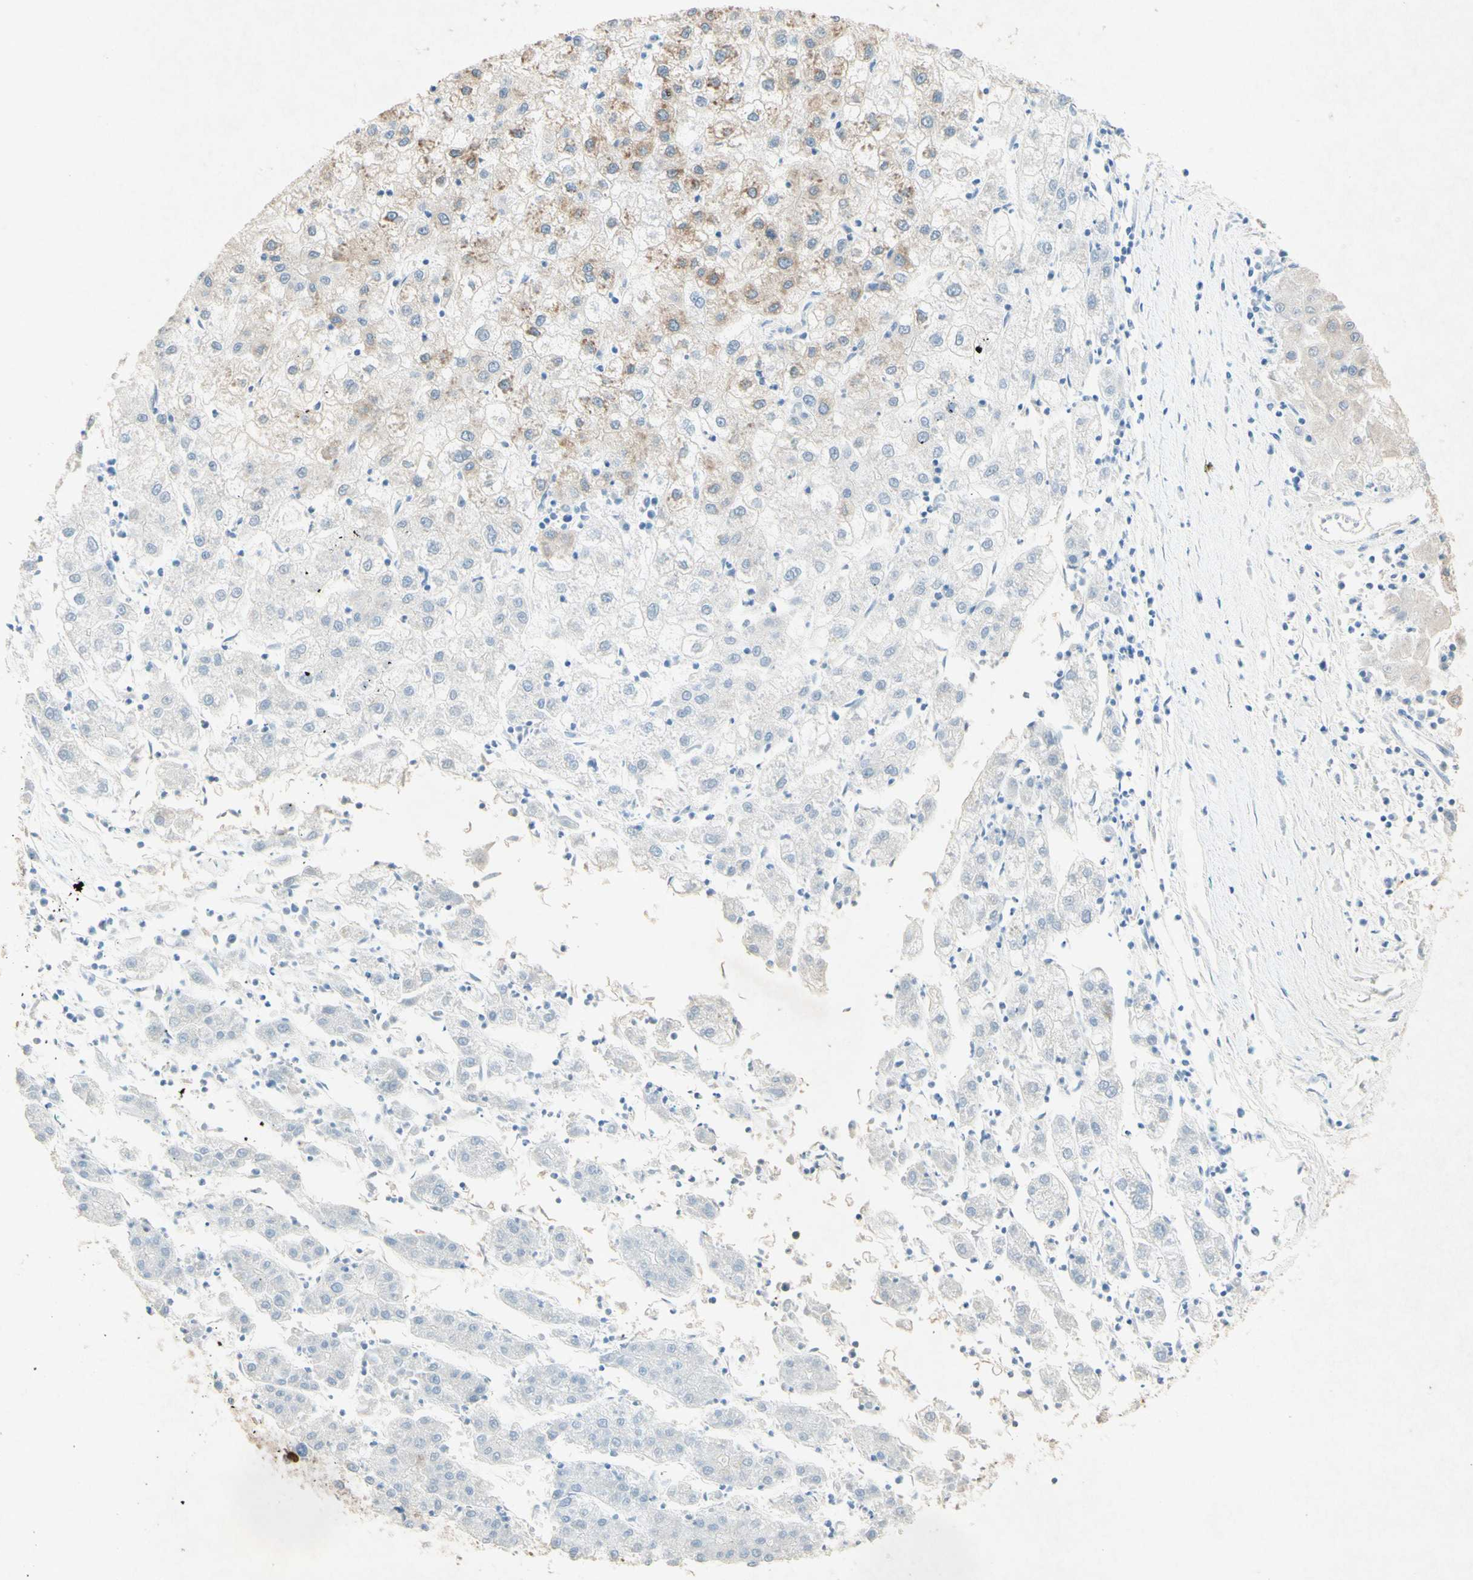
{"staining": {"intensity": "moderate", "quantity": "25%-75%", "location": "cytoplasmic/membranous"}, "tissue": "liver cancer", "cell_type": "Tumor cells", "image_type": "cancer", "snomed": [{"axis": "morphology", "description": "Carcinoma, Hepatocellular, NOS"}, {"axis": "topography", "description": "Liver"}], "caption": "Immunohistochemical staining of human liver cancer (hepatocellular carcinoma) displays moderate cytoplasmic/membranous protein staining in approximately 25%-75% of tumor cells.", "gene": "PABPC1", "patient": {"sex": "male", "age": 72}}